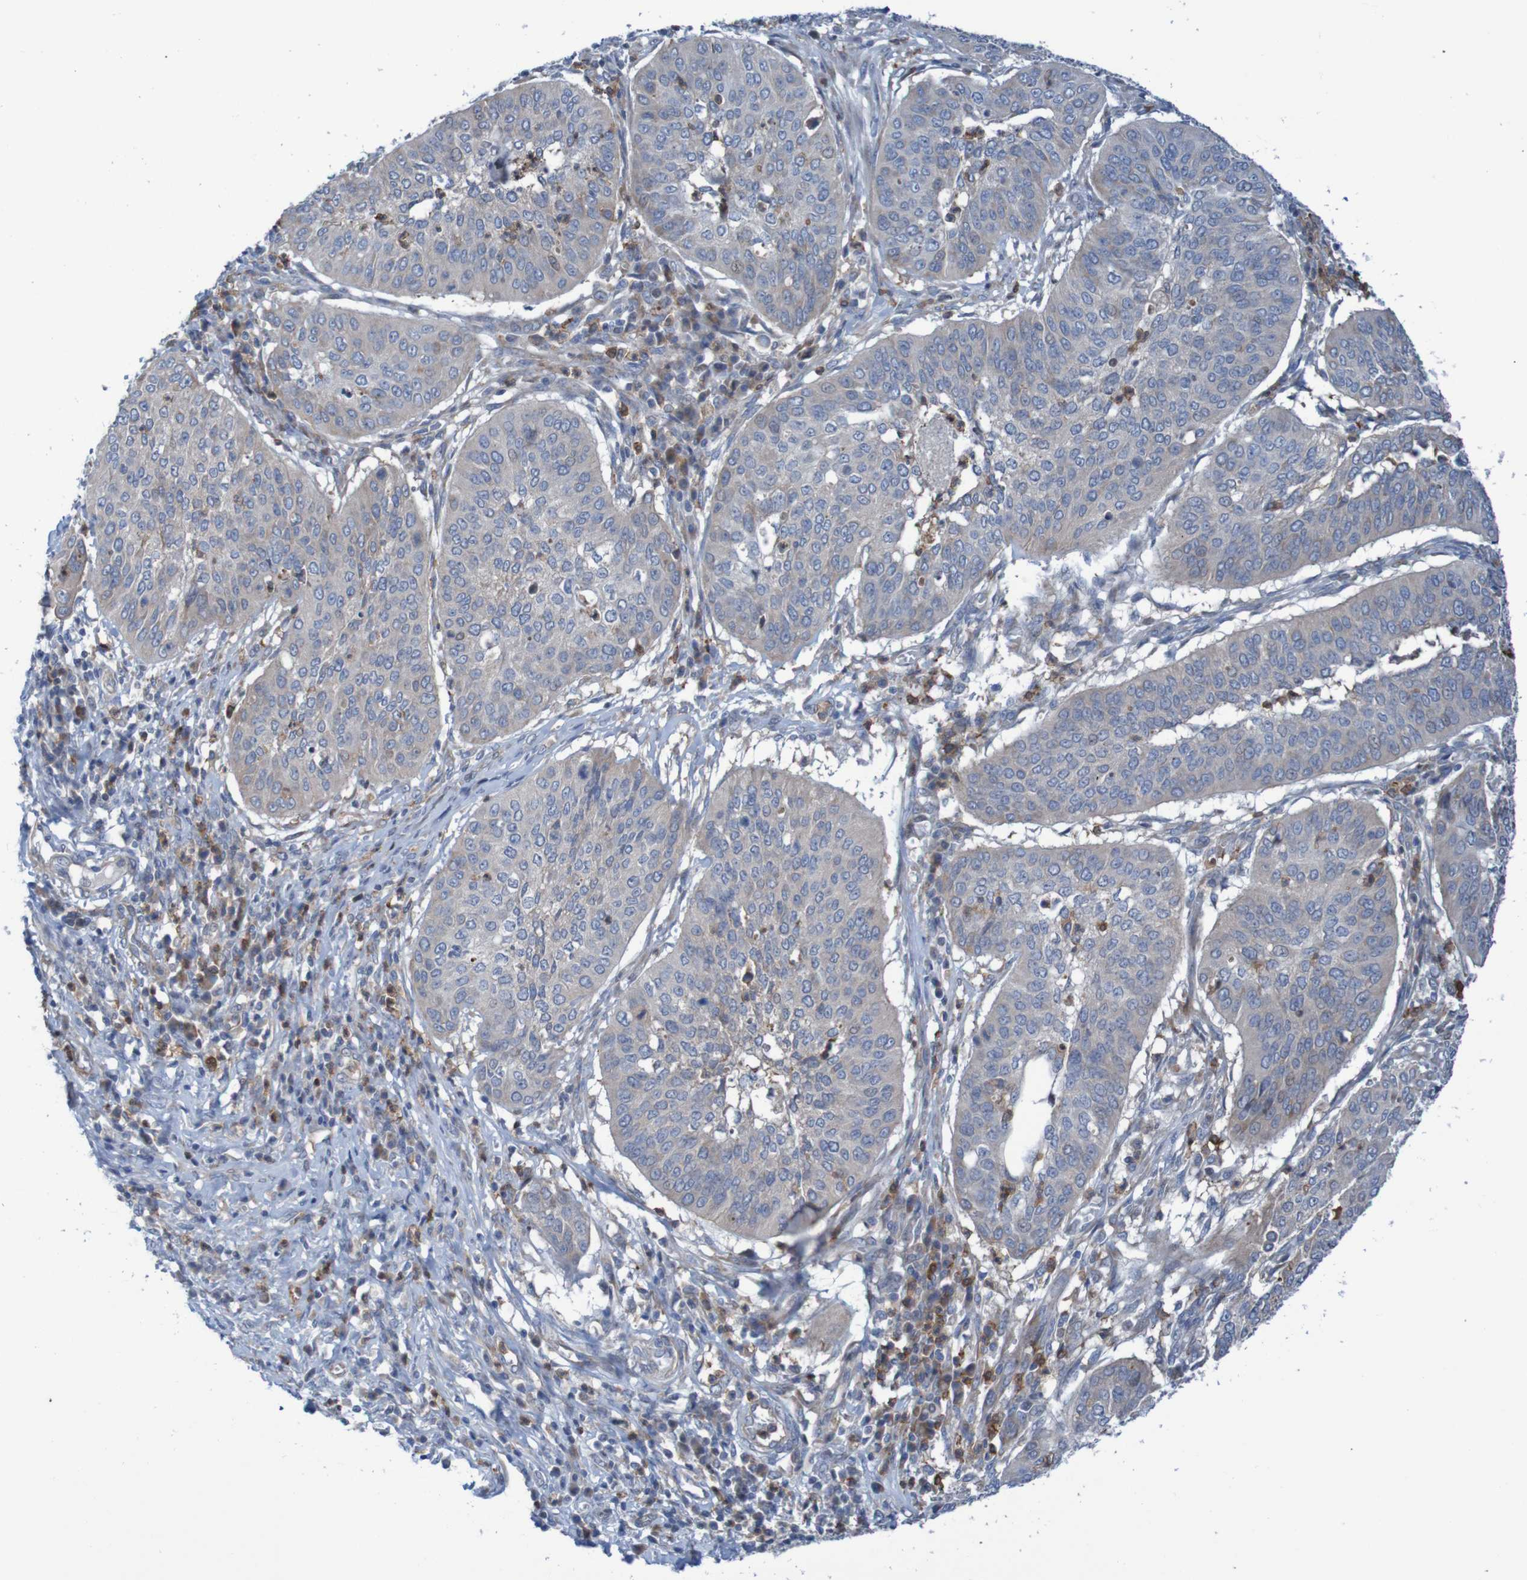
{"staining": {"intensity": "weak", "quantity": ">75%", "location": "cytoplasmic/membranous"}, "tissue": "cervical cancer", "cell_type": "Tumor cells", "image_type": "cancer", "snomed": [{"axis": "morphology", "description": "Normal tissue, NOS"}, {"axis": "morphology", "description": "Squamous cell carcinoma, NOS"}, {"axis": "topography", "description": "Cervix"}], "caption": "About >75% of tumor cells in cervical cancer (squamous cell carcinoma) reveal weak cytoplasmic/membranous protein staining as visualized by brown immunohistochemical staining.", "gene": "ANGPT4", "patient": {"sex": "female", "age": 39}}